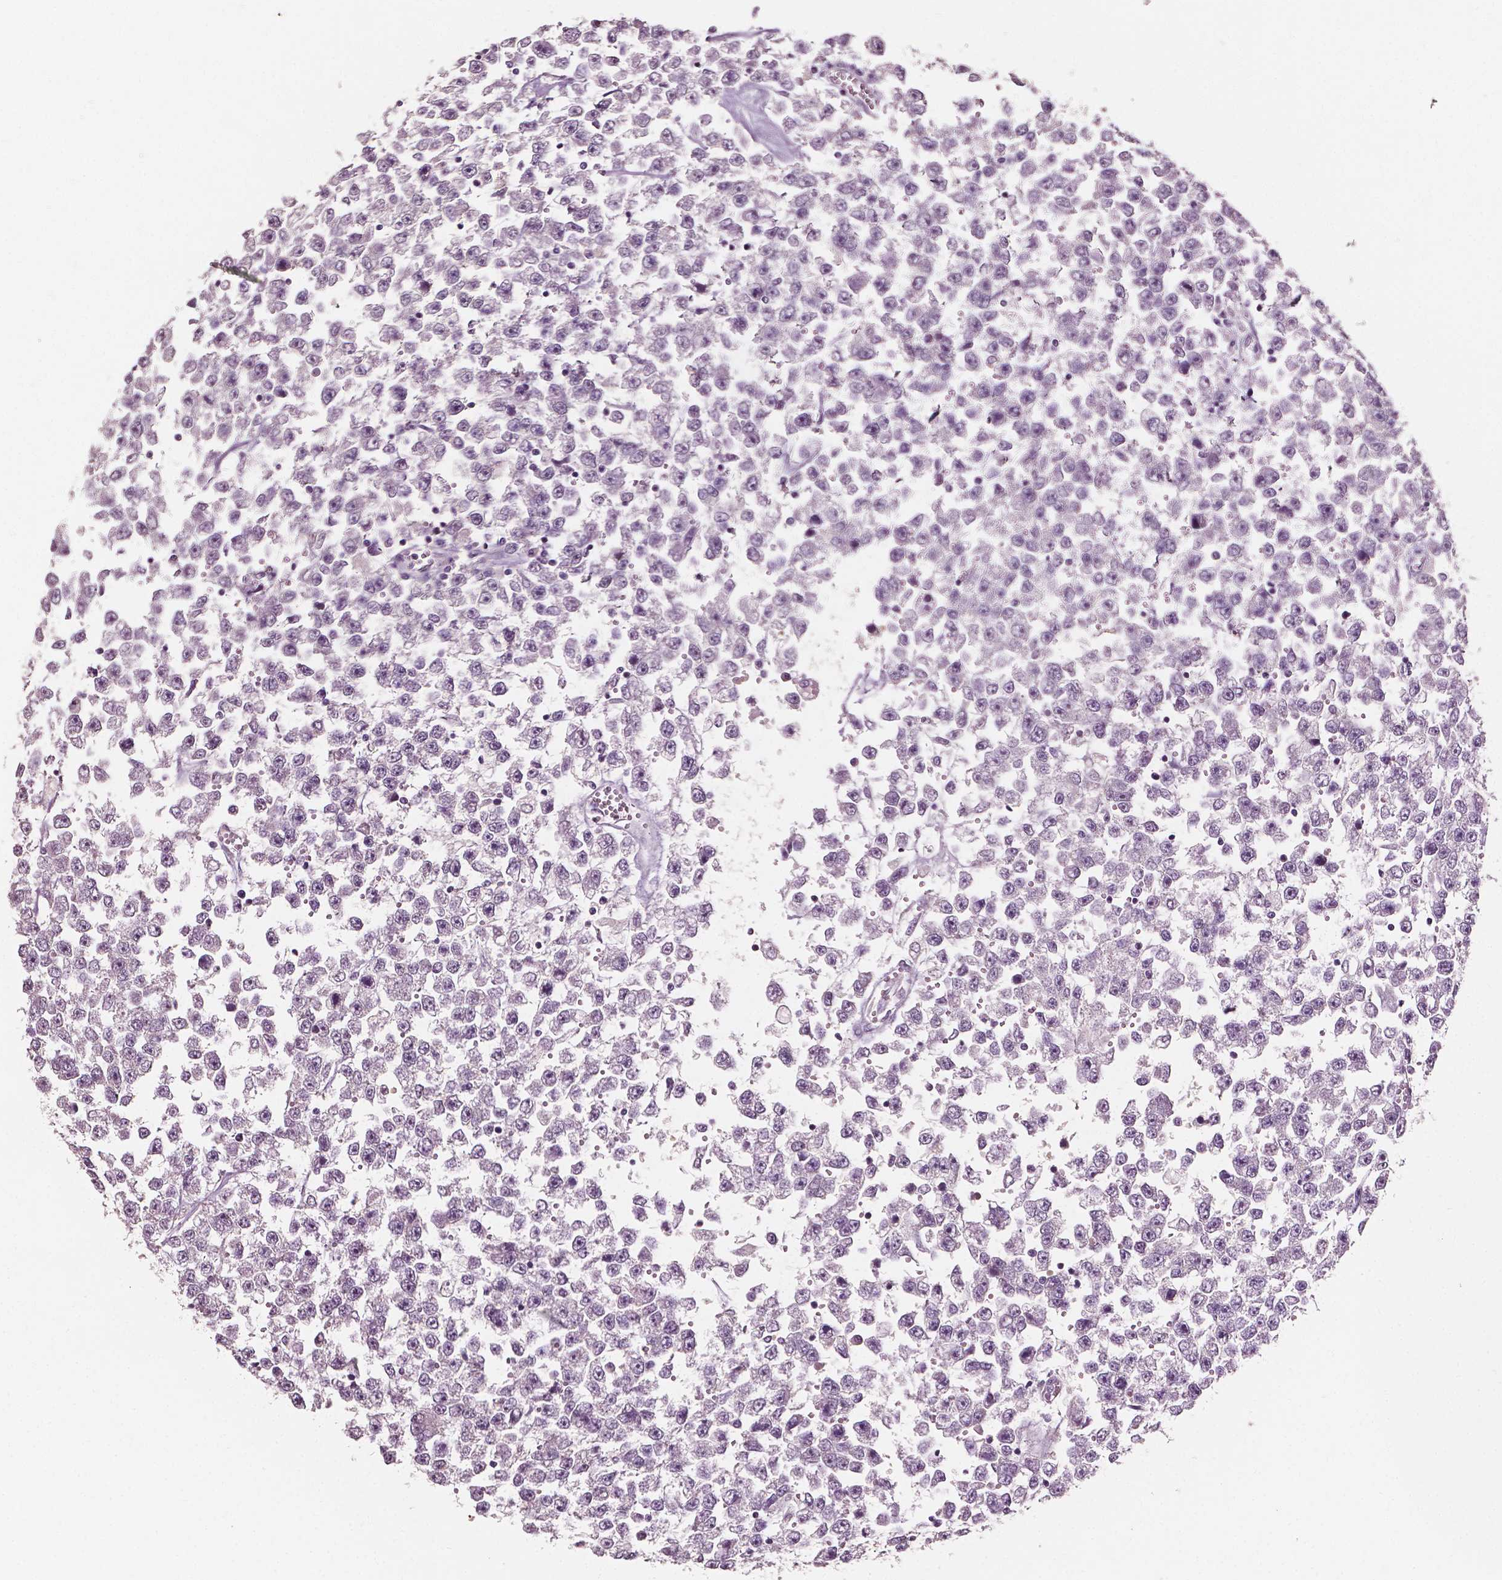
{"staining": {"intensity": "negative", "quantity": "none", "location": "none"}, "tissue": "testis cancer", "cell_type": "Tumor cells", "image_type": "cancer", "snomed": [{"axis": "morphology", "description": "Seminoma, NOS"}, {"axis": "topography", "description": "Testis"}], "caption": "Immunohistochemical staining of testis cancer displays no significant positivity in tumor cells.", "gene": "PLA2R1", "patient": {"sex": "male", "age": 34}}